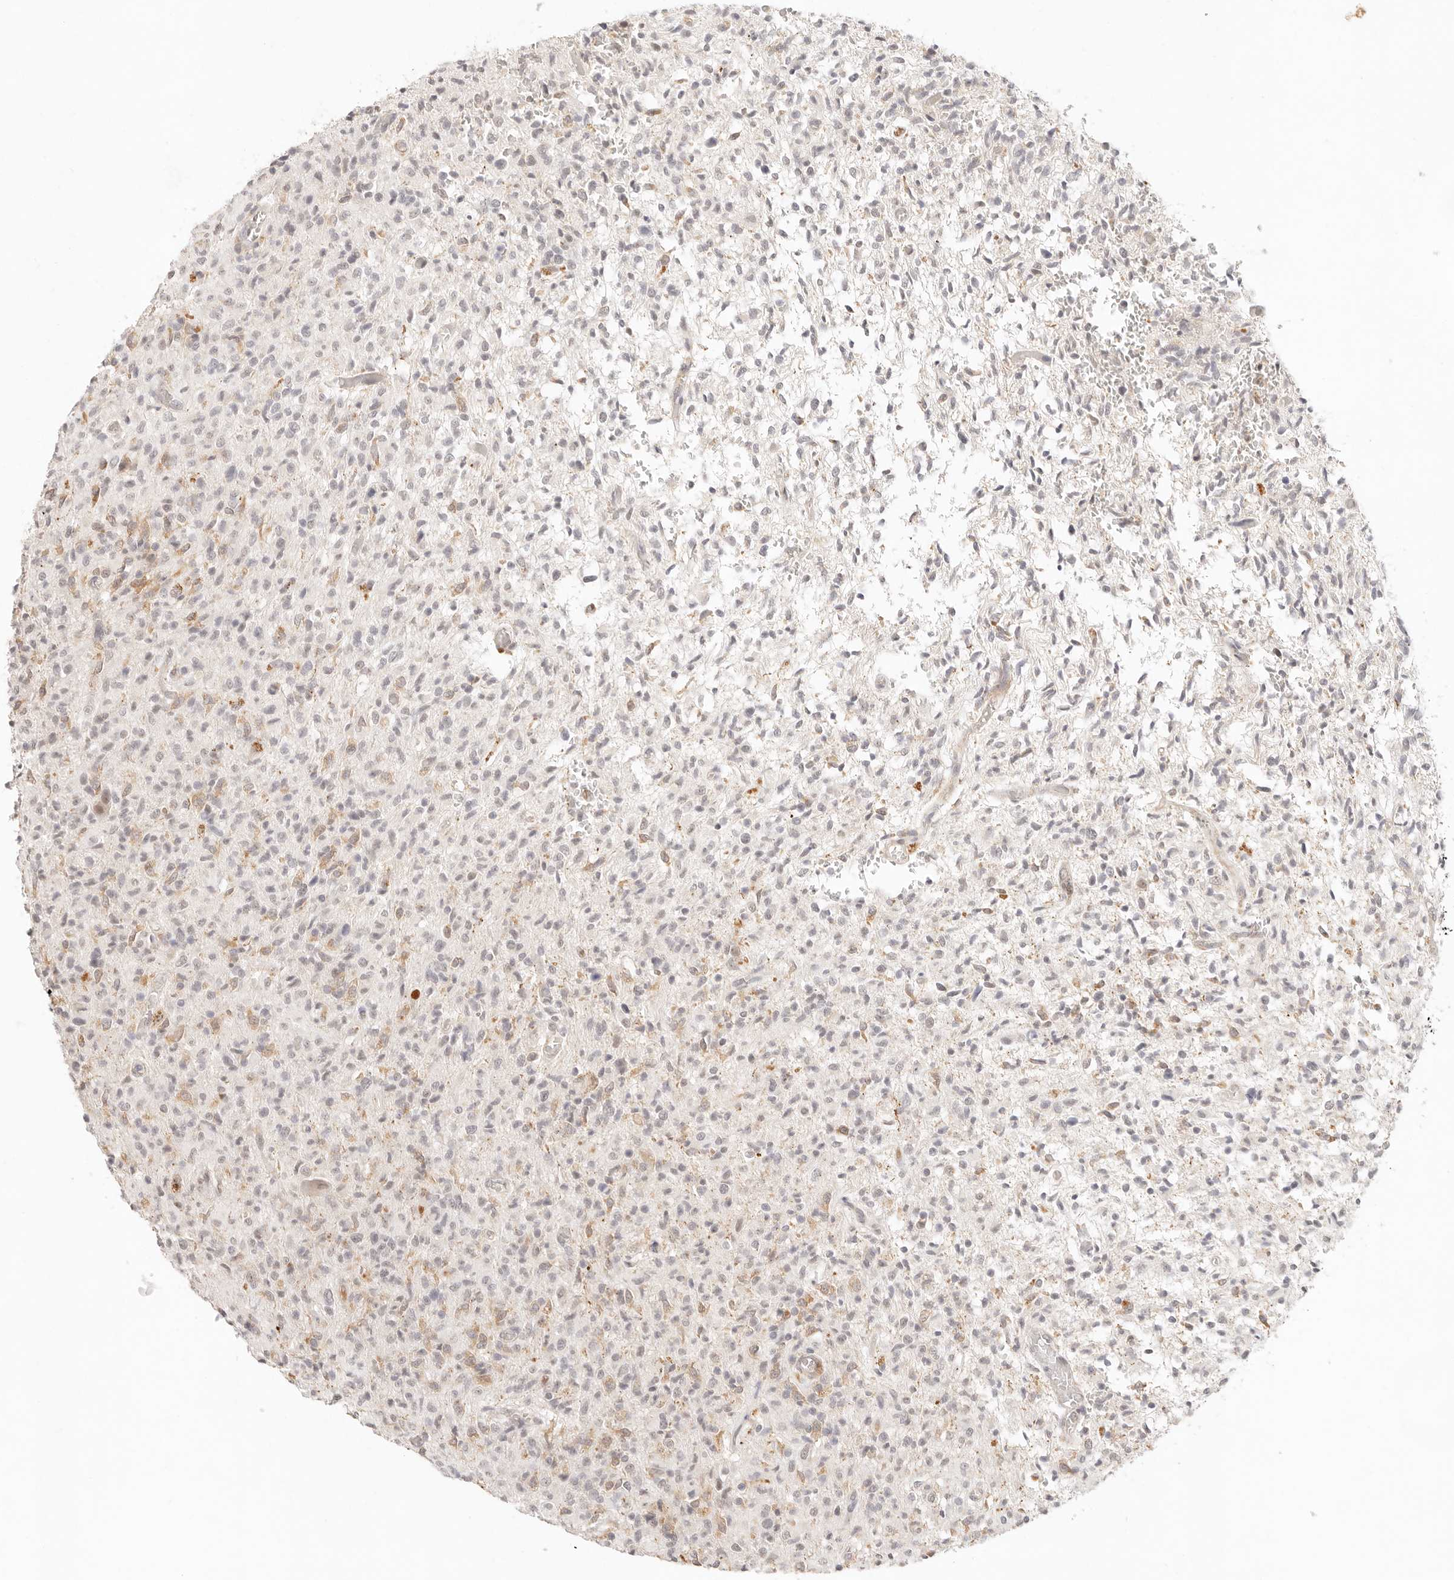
{"staining": {"intensity": "negative", "quantity": "none", "location": "none"}, "tissue": "glioma", "cell_type": "Tumor cells", "image_type": "cancer", "snomed": [{"axis": "morphology", "description": "Glioma, malignant, High grade"}, {"axis": "topography", "description": "Brain"}], "caption": "This is an IHC image of malignant glioma (high-grade). There is no positivity in tumor cells.", "gene": "GPR156", "patient": {"sex": "female", "age": 57}}